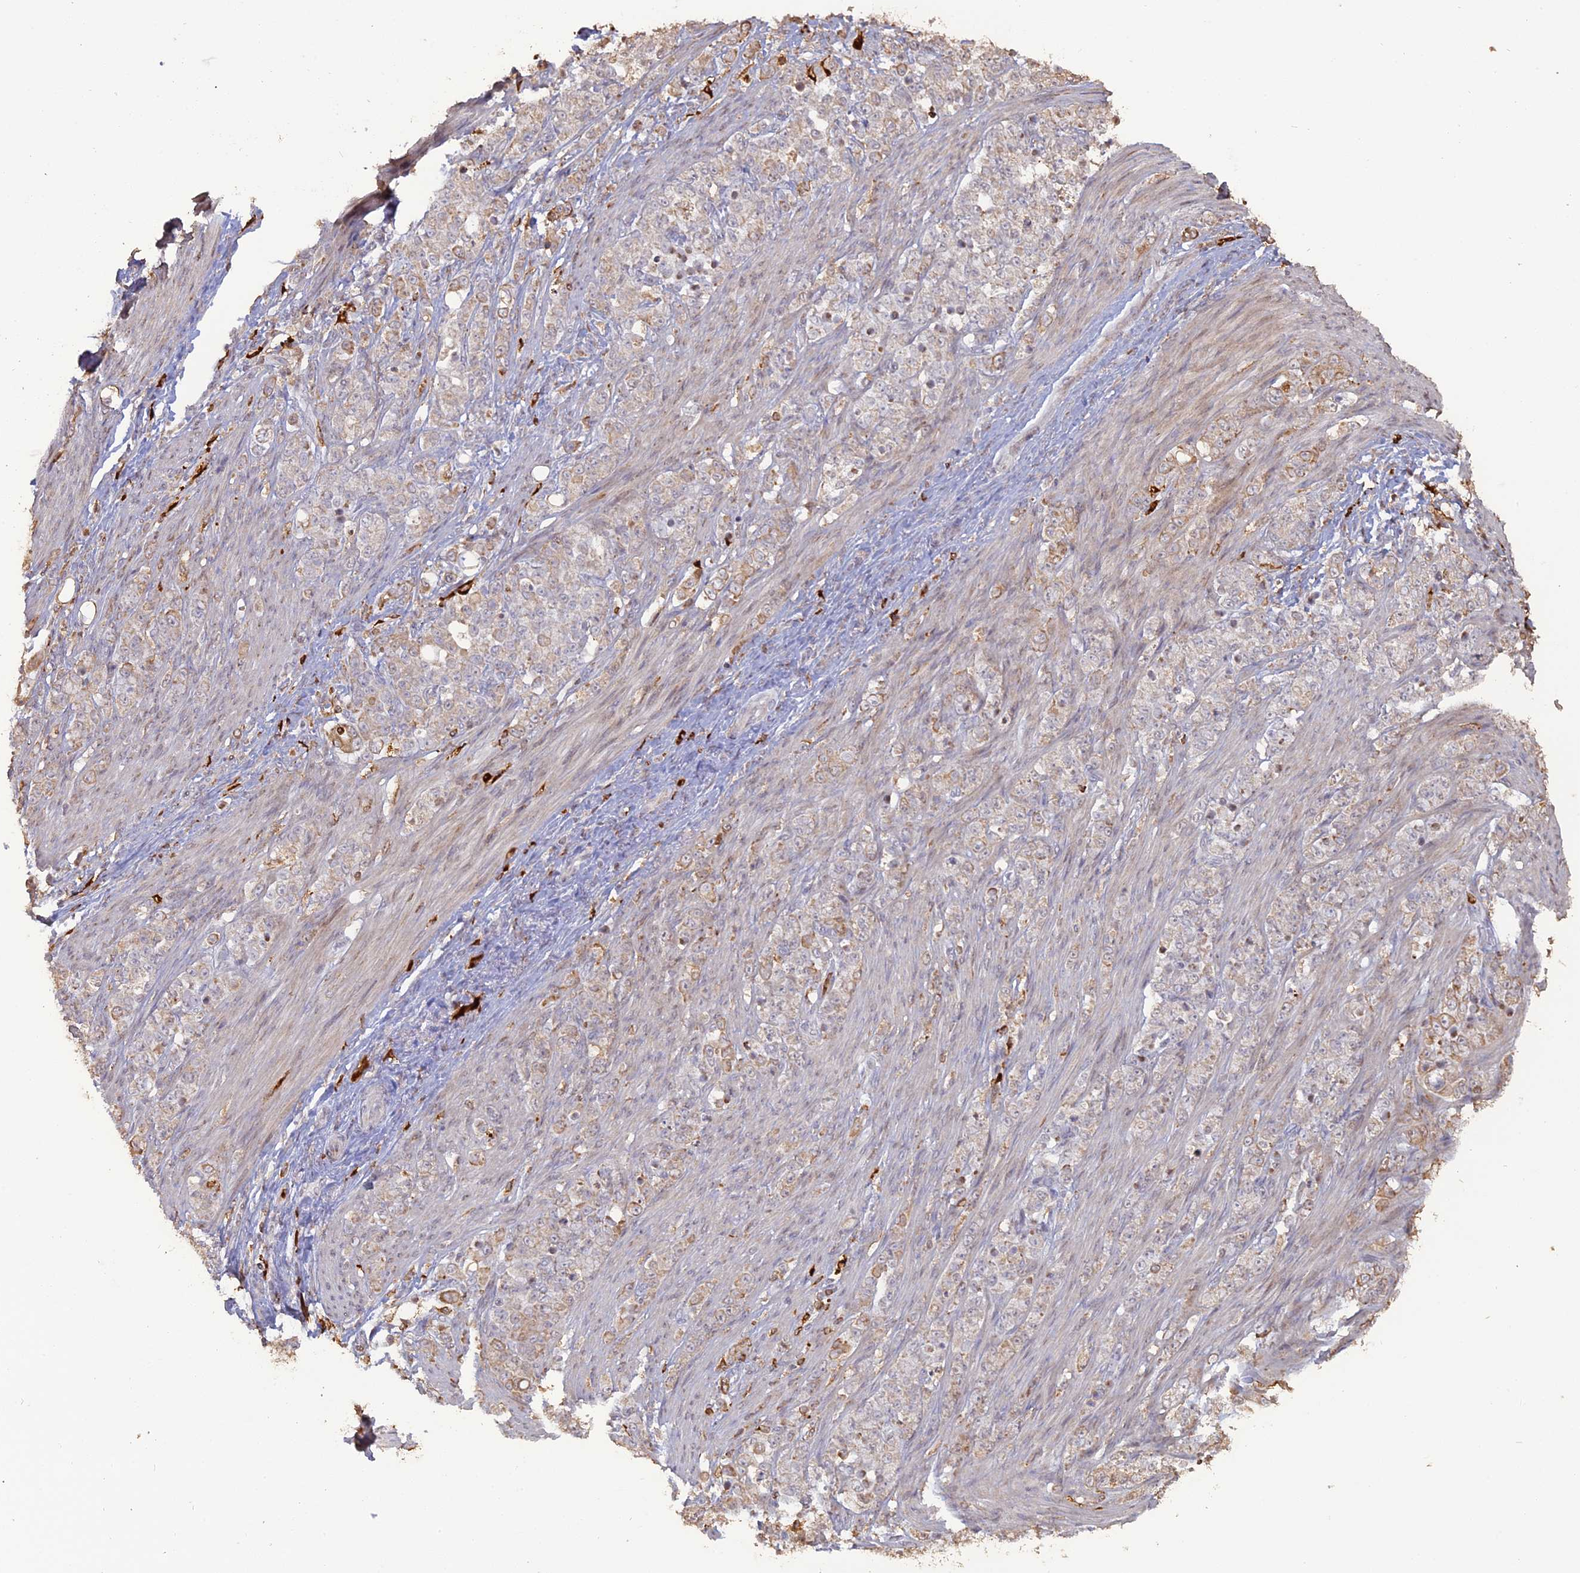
{"staining": {"intensity": "weak", "quantity": "25%-75%", "location": "cytoplasmic/membranous"}, "tissue": "stomach cancer", "cell_type": "Tumor cells", "image_type": "cancer", "snomed": [{"axis": "morphology", "description": "Adenocarcinoma, NOS"}, {"axis": "topography", "description": "Stomach"}], "caption": "Protein staining demonstrates weak cytoplasmic/membranous staining in about 25%-75% of tumor cells in stomach cancer.", "gene": "APOBR", "patient": {"sex": "female", "age": 79}}